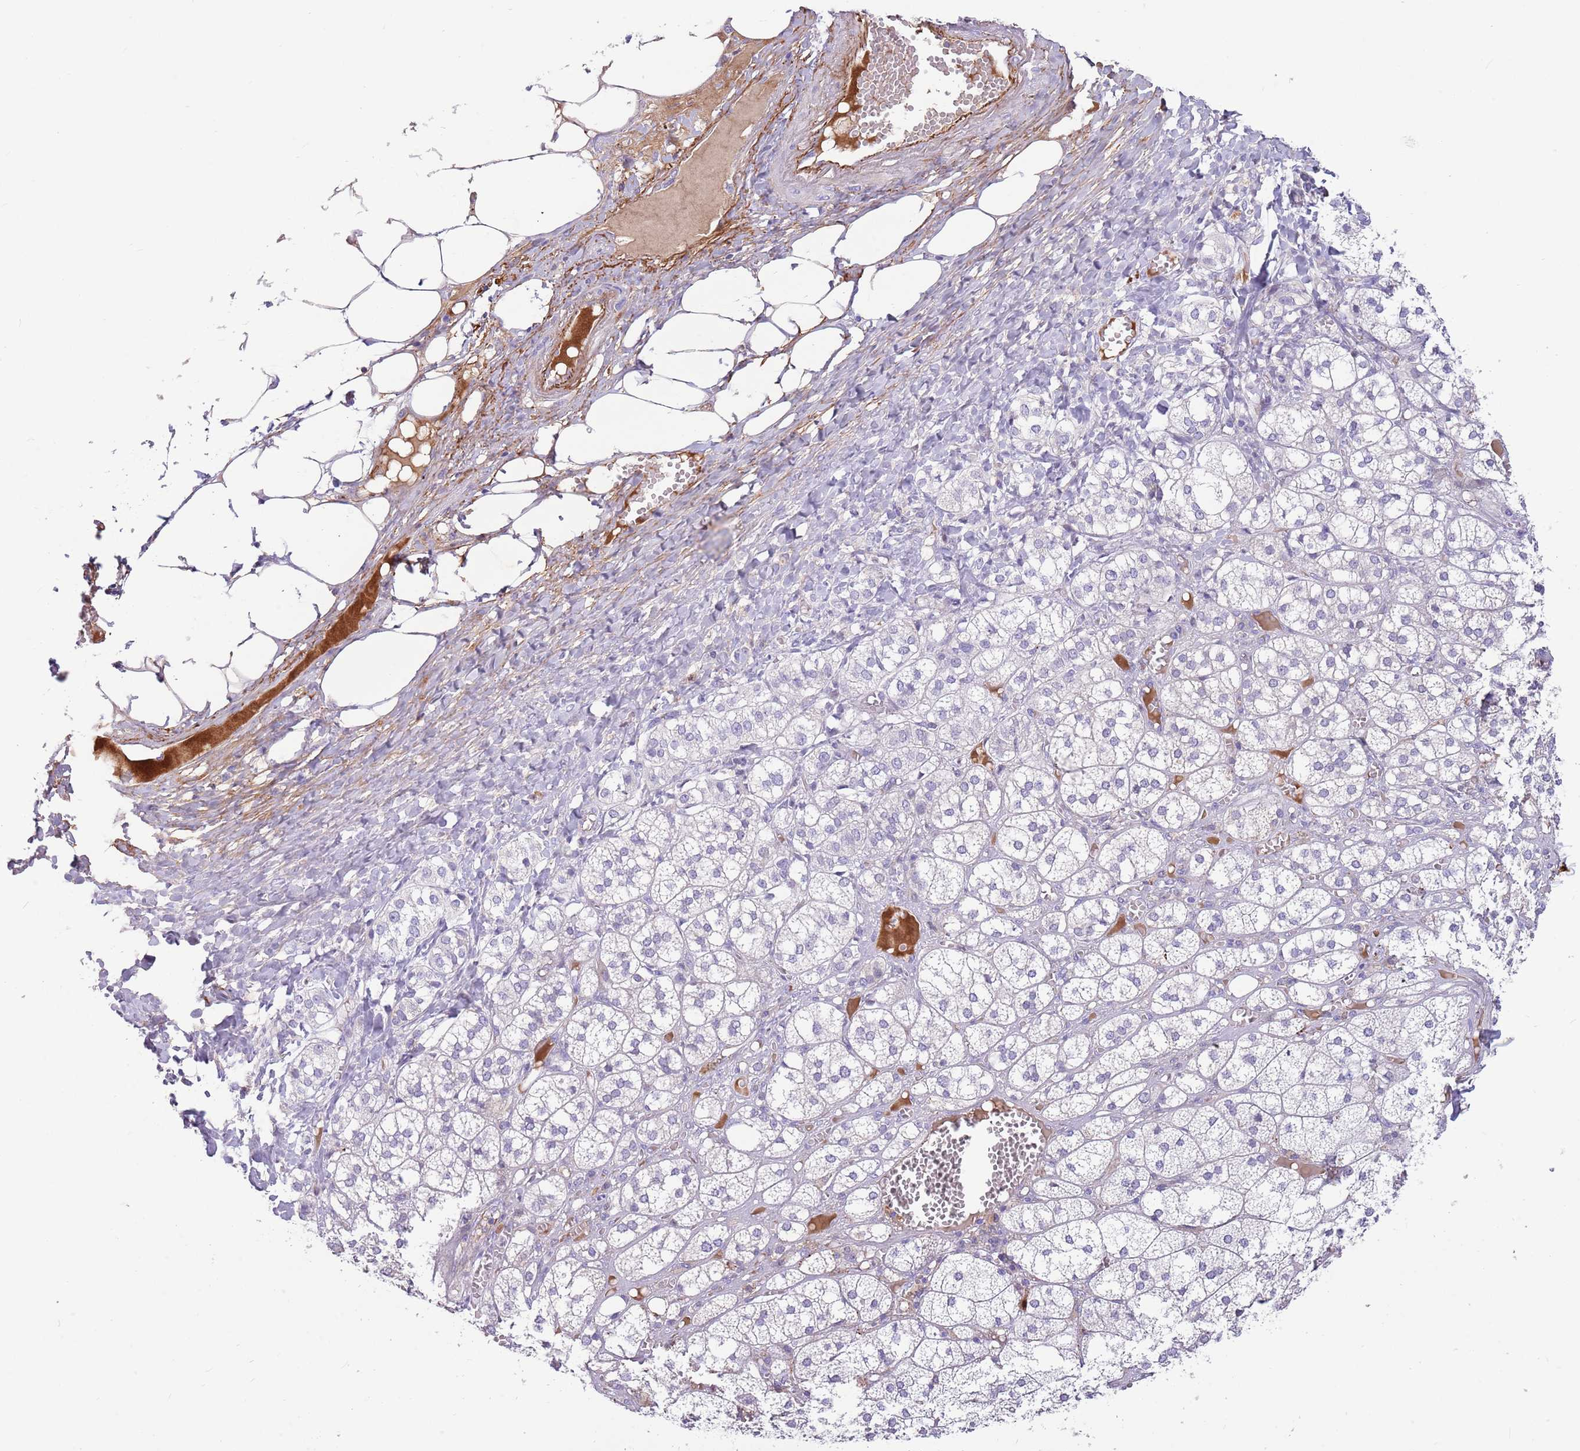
{"staining": {"intensity": "negative", "quantity": "none", "location": "none"}, "tissue": "adrenal gland", "cell_type": "Glandular cells", "image_type": "normal", "snomed": [{"axis": "morphology", "description": "Normal tissue, NOS"}, {"axis": "topography", "description": "Adrenal gland"}], "caption": "Immunohistochemical staining of benign adrenal gland displays no significant staining in glandular cells.", "gene": "LEPROTL1", "patient": {"sex": "female", "age": 61}}